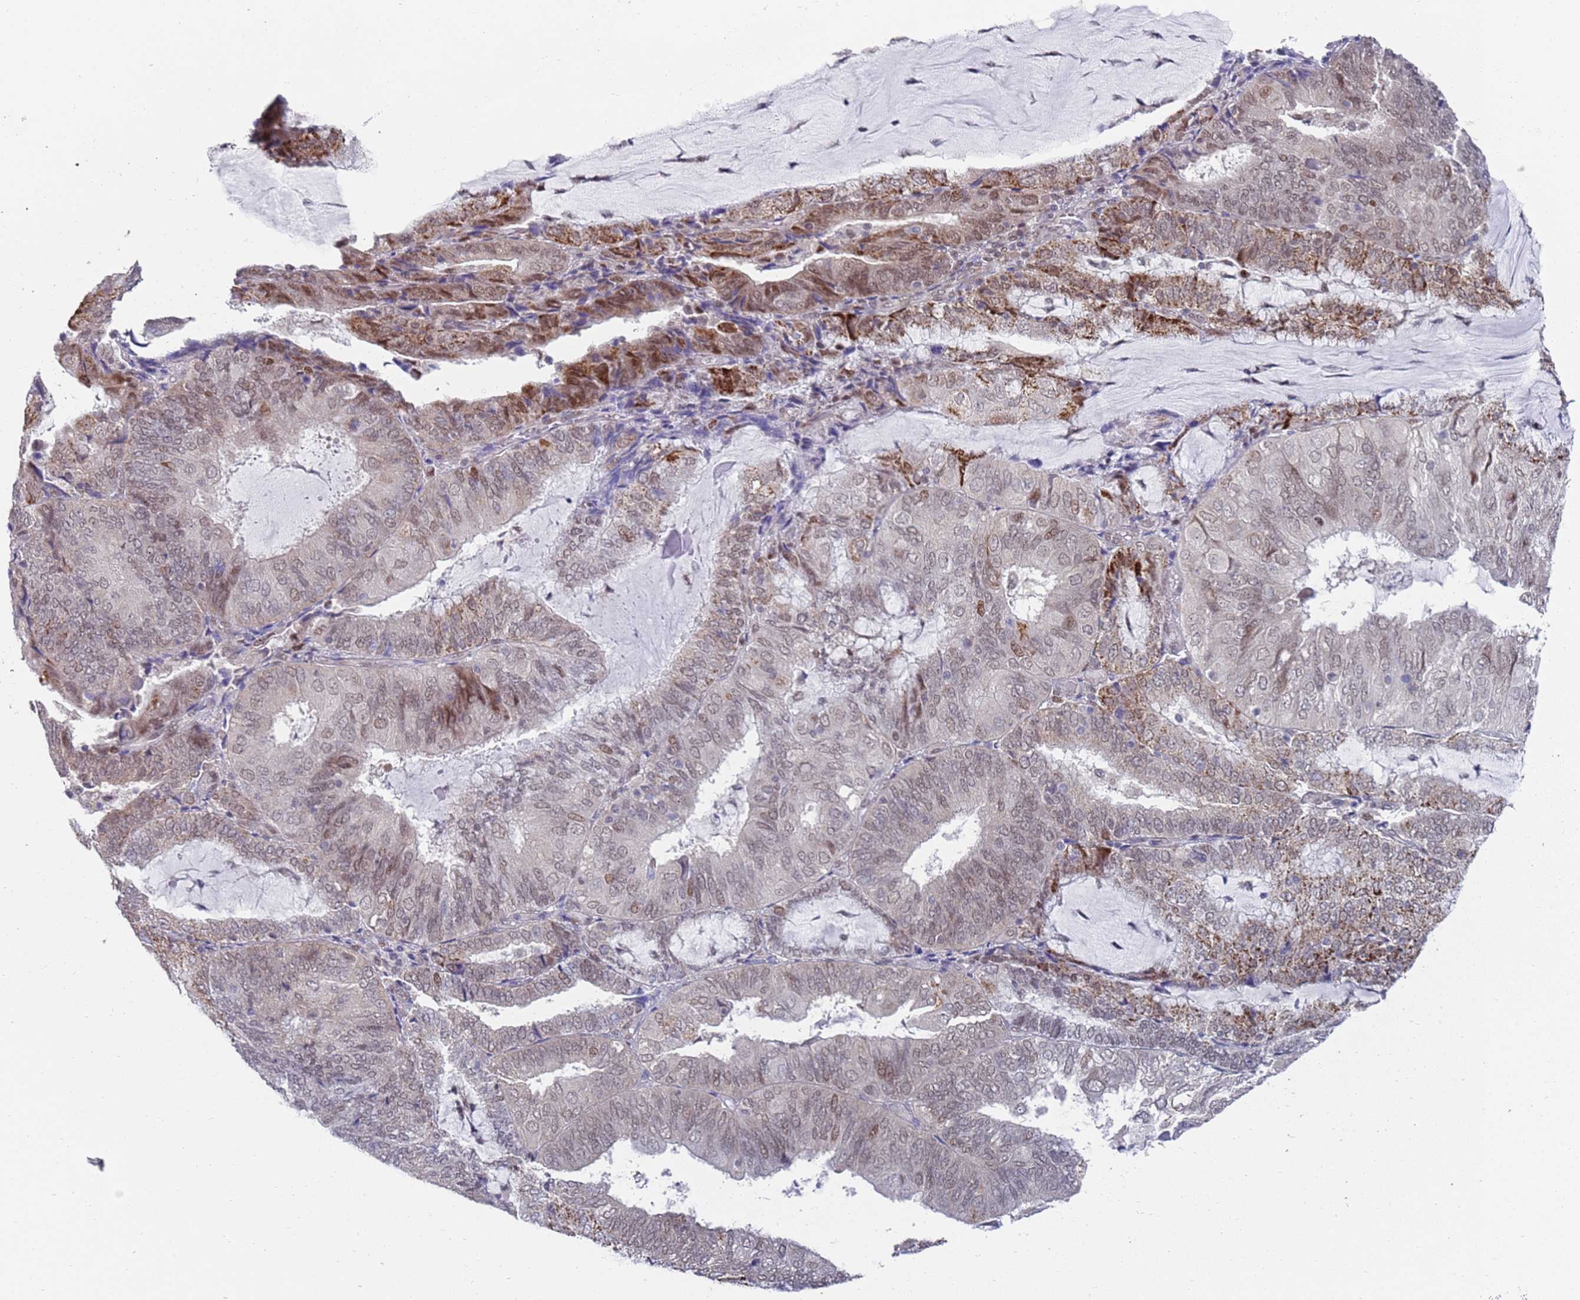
{"staining": {"intensity": "moderate", "quantity": "25%-75%", "location": "cytoplasmic/membranous,nuclear"}, "tissue": "endometrial cancer", "cell_type": "Tumor cells", "image_type": "cancer", "snomed": [{"axis": "morphology", "description": "Adenocarcinoma, NOS"}, {"axis": "topography", "description": "Endometrium"}], "caption": "DAB (3,3'-diaminobenzidine) immunohistochemical staining of endometrial adenocarcinoma displays moderate cytoplasmic/membranous and nuclear protein positivity in about 25%-75% of tumor cells.", "gene": "COPS6", "patient": {"sex": "female", "age": 81}}